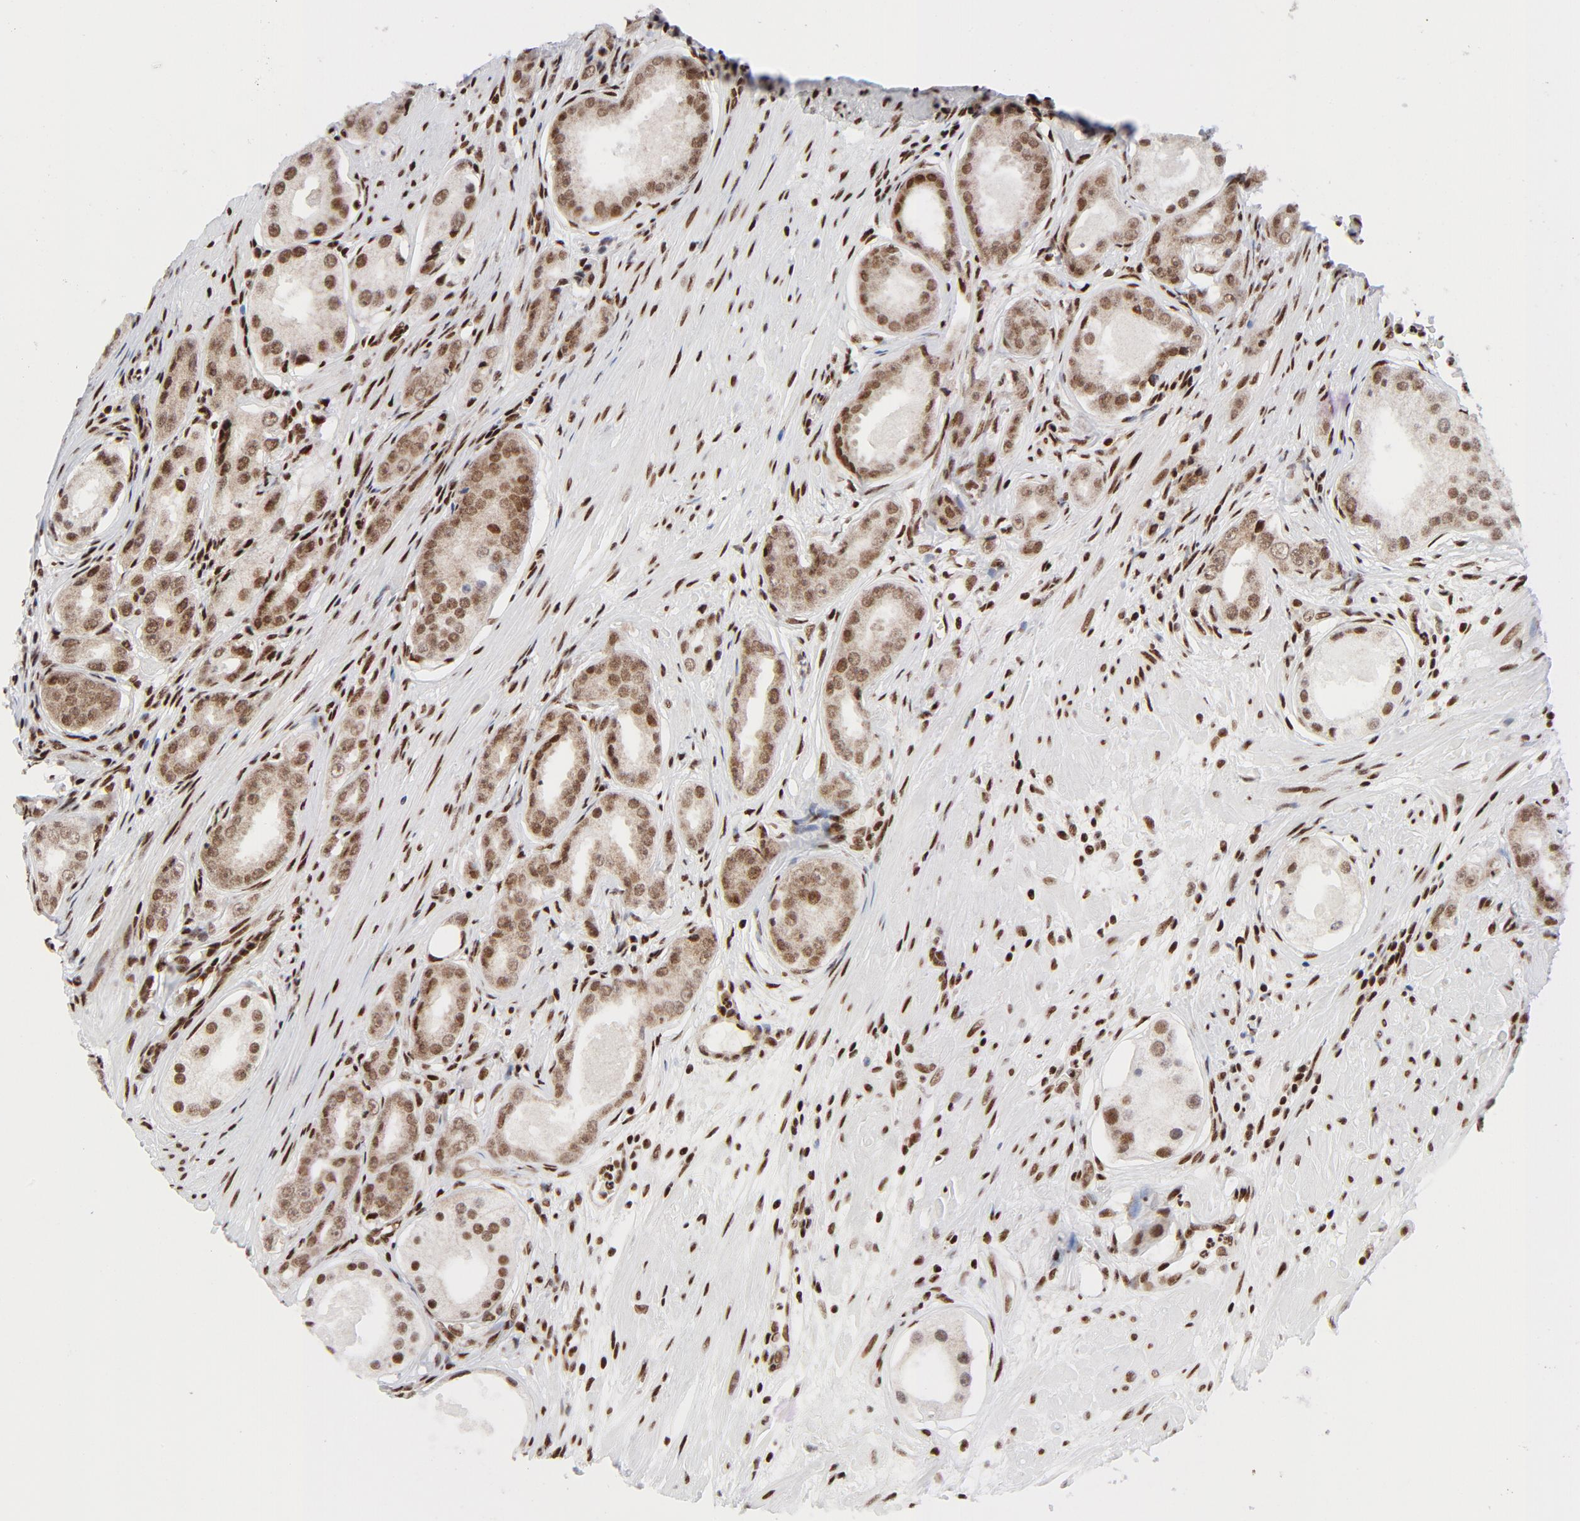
{"staining": {"intensity": "moderate", "quantity": ">75%", "location": "nuclear"}, "tissue": "prostate cancer", "cell_type": "Tumor cells", "image_type": "cancer", "snomed": [{"axis": "morphology", "description": "Adenocarcinoma, Medium grade"}, {"axis": "topography", "description": "Prostate"}], "caption": "About >75% of tumor cells in prostate cancer demonstrate moderate nuclear protein staining as visualized by brown immunohistochemical staining.", "gene": "NFYB", "patient": {"sex": "male", "age": 53}}